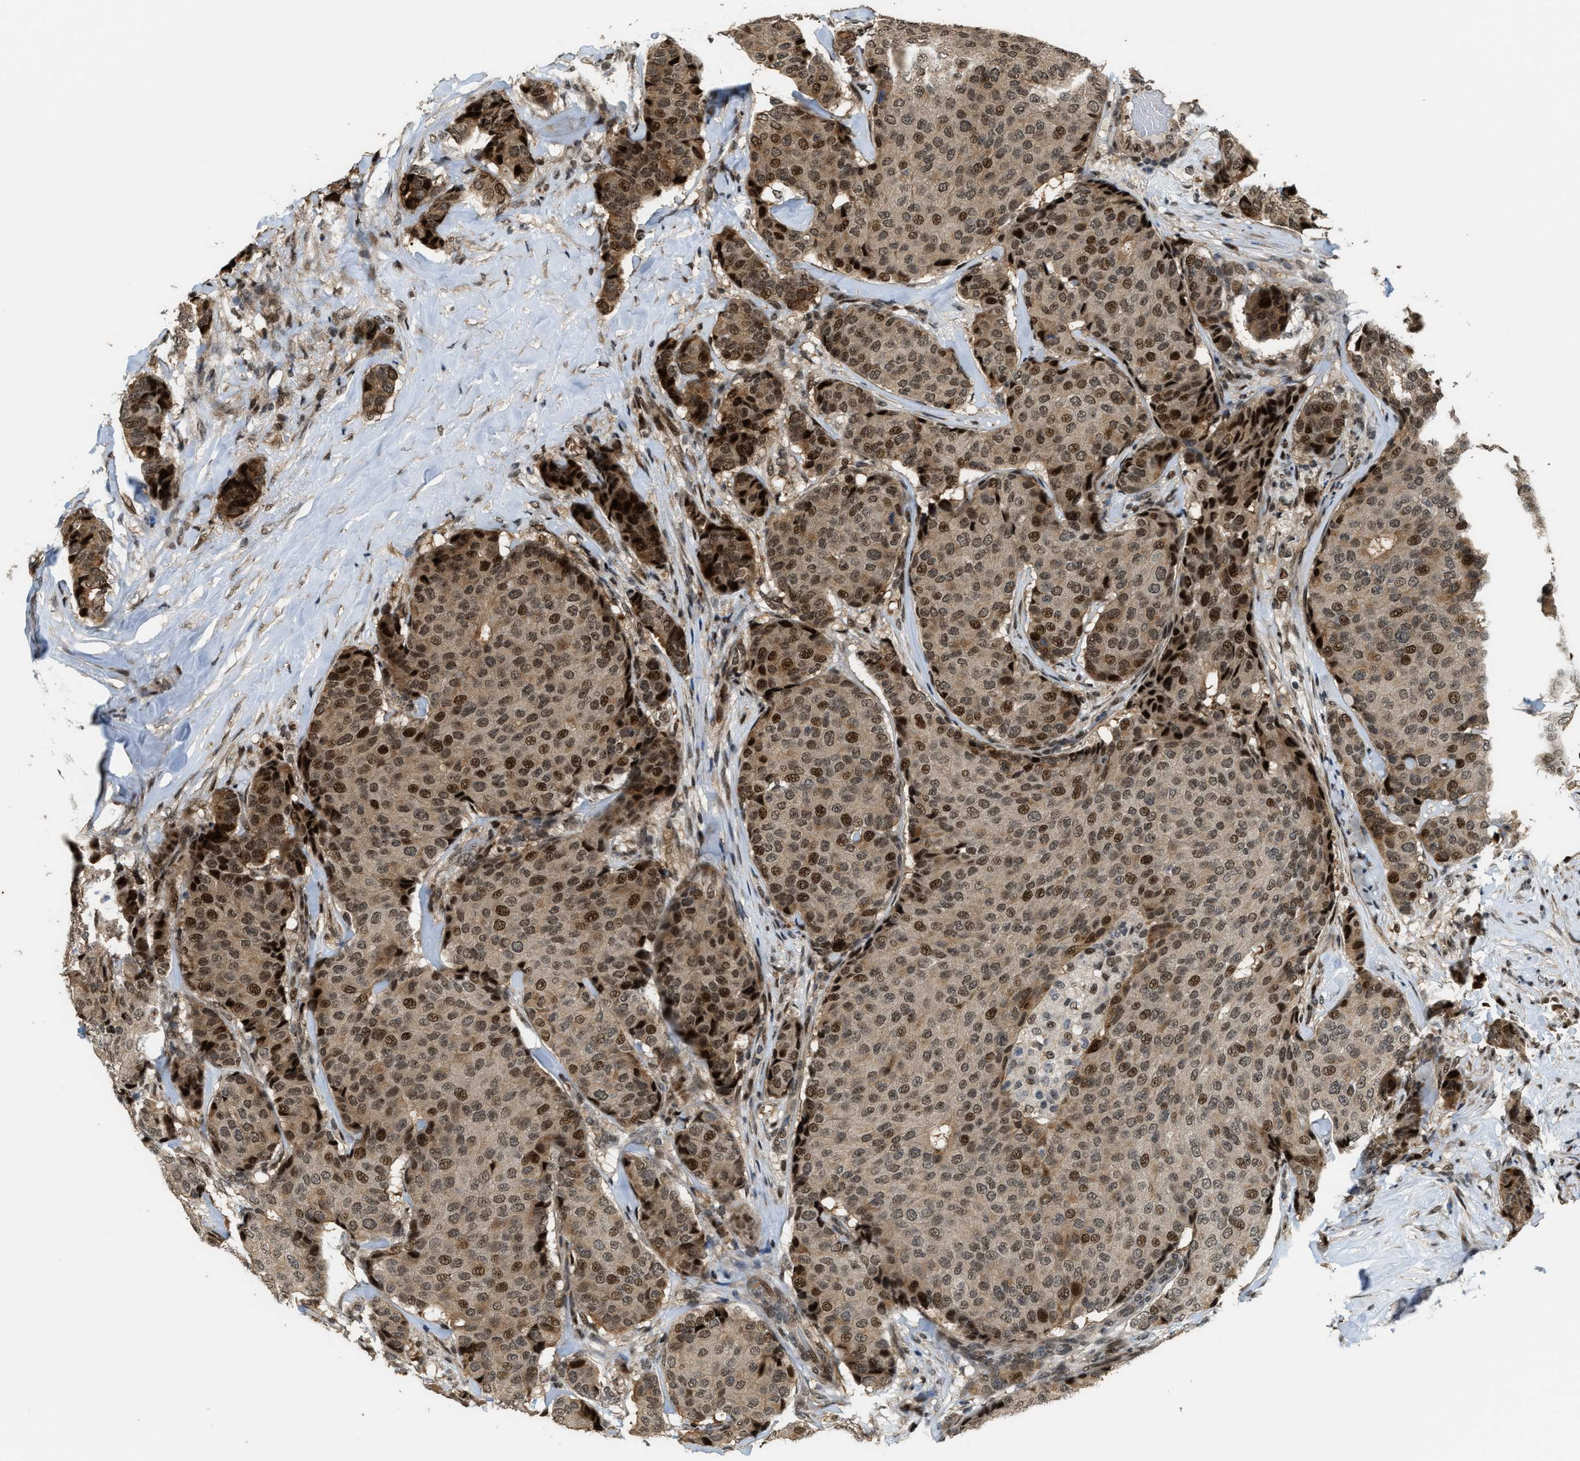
{"staining": {"intensity": "moderate", "quantity": "25%-75%", "location": "nuclear"}, "tissue": "breast cancer", "cell_type": "Tumor cells", "image_type": "cancer", "snomed": [{"axis": "morphology", "description": "Duct carcinoma"}, {"axis": "topography", "description": "Breast"}], "caption": "Protein expression analysis of breast cancer demonstrates moderate nuclear staining in about 25%-75% of tumor cells. The protein is shown in brown color, while the nuclei are stained blue.", "gene": "SERTAD2", "patient": {"sex": "female", "age": 75}}